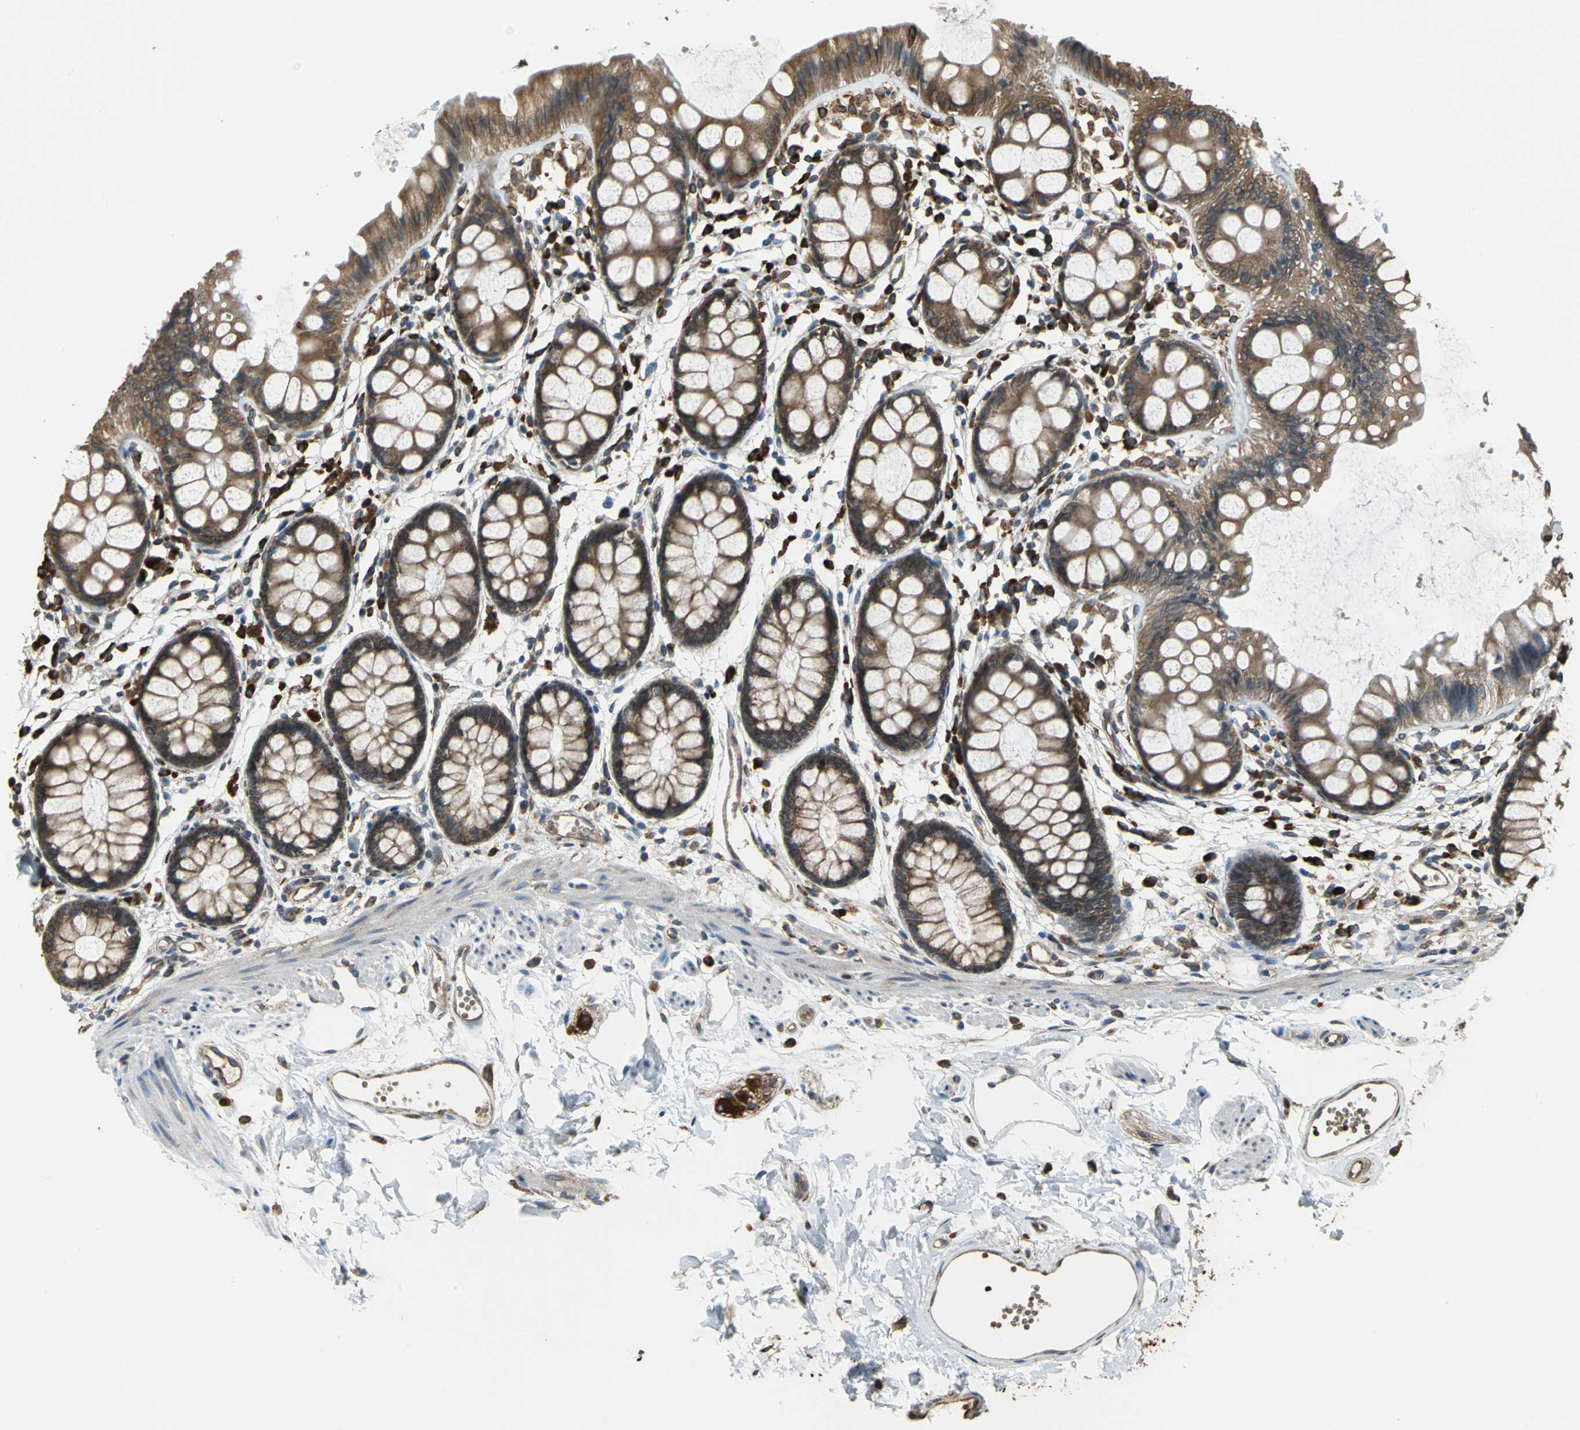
{"staining": {"intensity": "moderate", "quantity": ">75%", "location": "cytoplasmic/membranous"}, "tissue": "rectum", "cell_type": "Glandular cells", "image_type": "normal", "snomed": [{"axis": "morphology", "description": "Normal tissue, NOS"}, {"axis": "topography", "description": "Rectum"}], "caption": "Immunohistochemistry (IHC) micrograph of benign rectum: rectum stained using immunohistochemistry shows medium levels of moderate protein expression localized specifically in the cytoplasmic/membranous of glandular cells, appearing as a cytoplasmic/membranous brown color.", "gene": "SYVN1", "patient": {"sex": "female", "age": 66}}